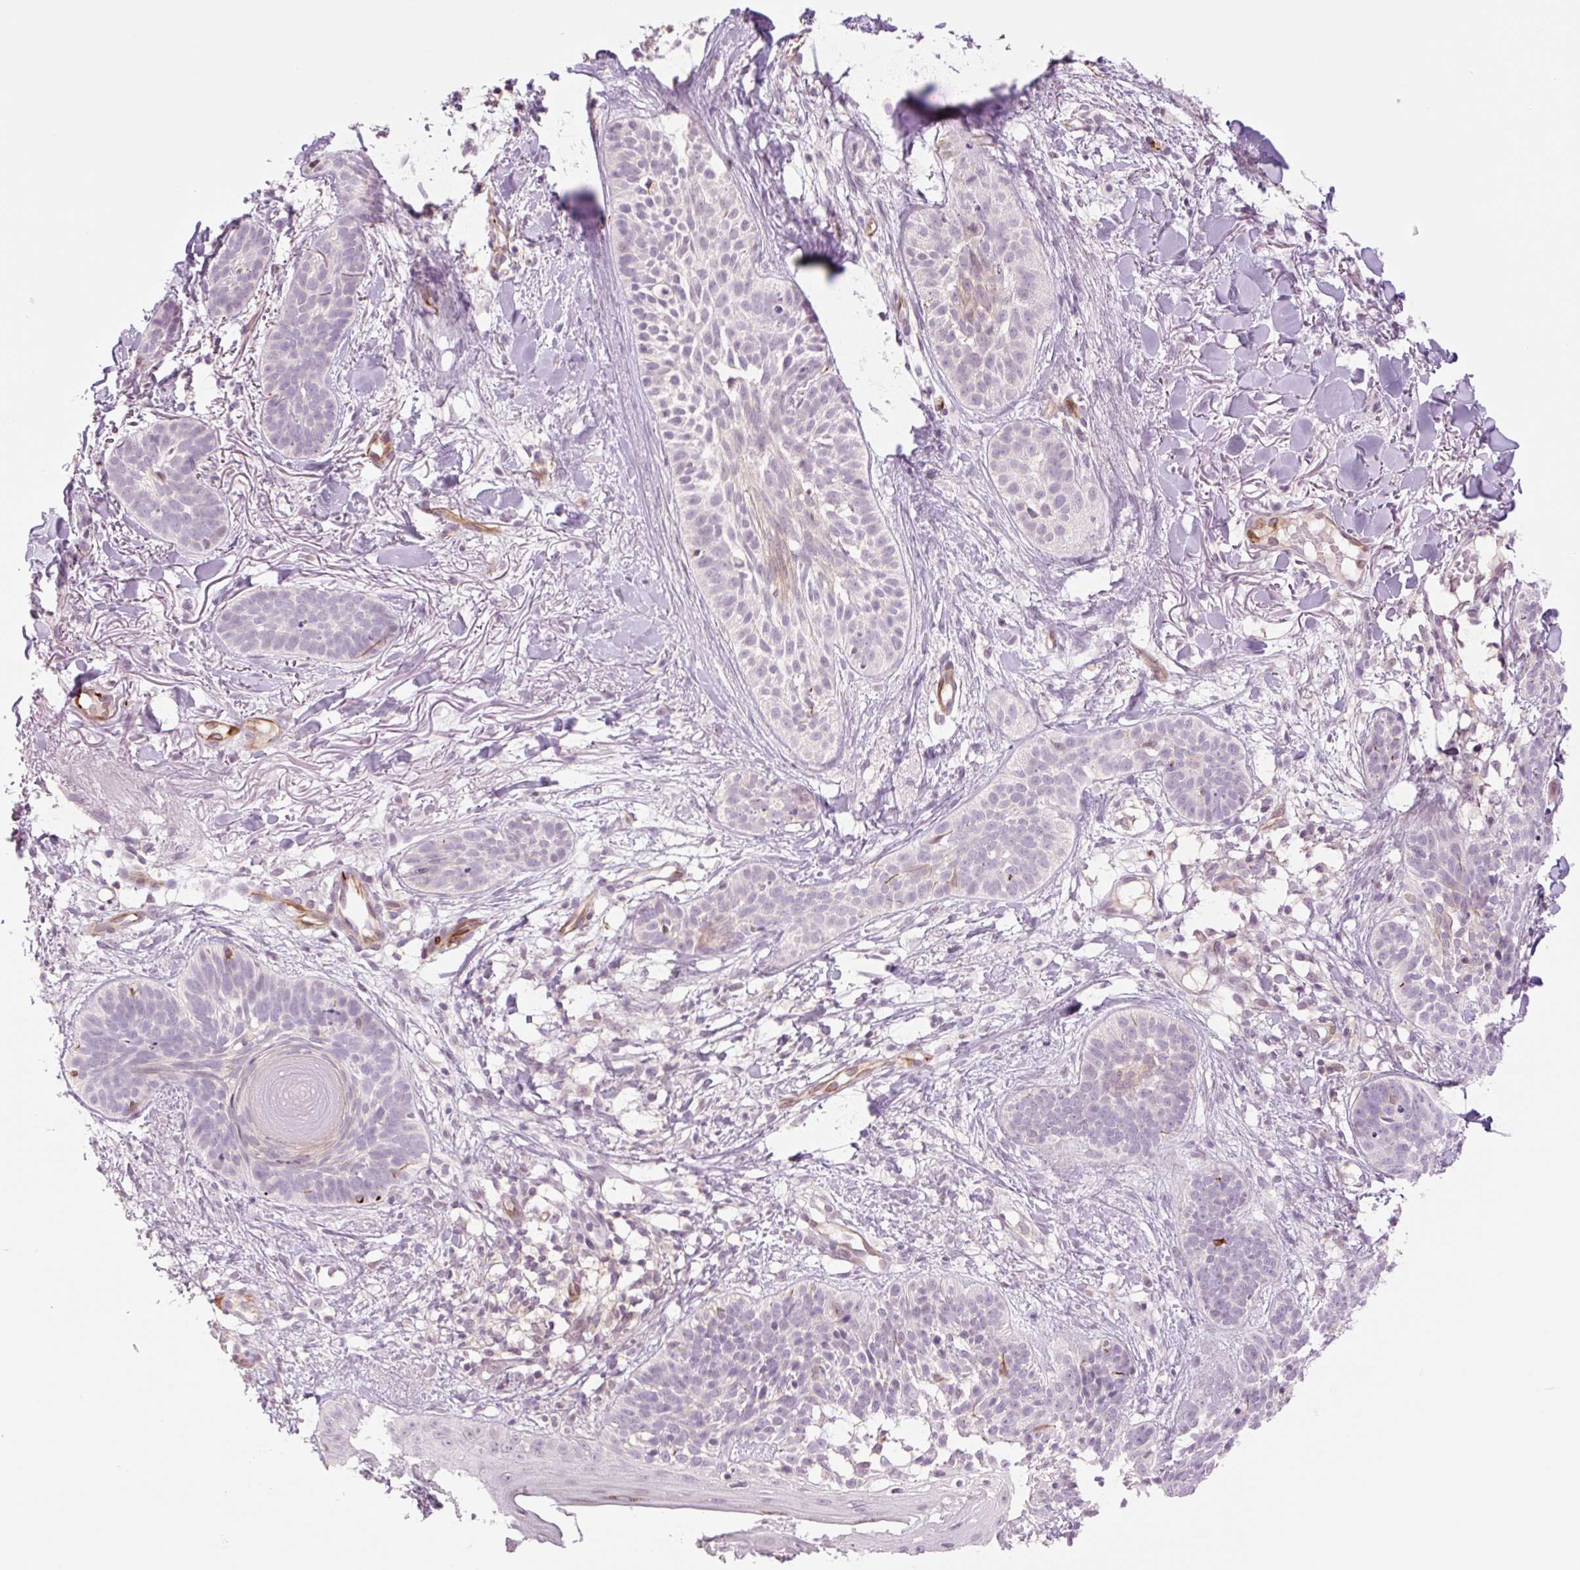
{"staining": {"intensity": "negative", "quantity": "none", "location": "none"}, "tissue": "skin cancer", "cell_type": "Tumor cells", "image_type": "cancer", "snomed": [{"axis": "morphology", "description": "Basal cell carcinoma"}, {"axis": "topography", "description": "Skin"}], "caption": "Tumor cells are negative for brown protein staining in basal cell carcinoma (skin).", "gene": "ZFYVE21", "patient": {"sex": "male", "age": 52}}